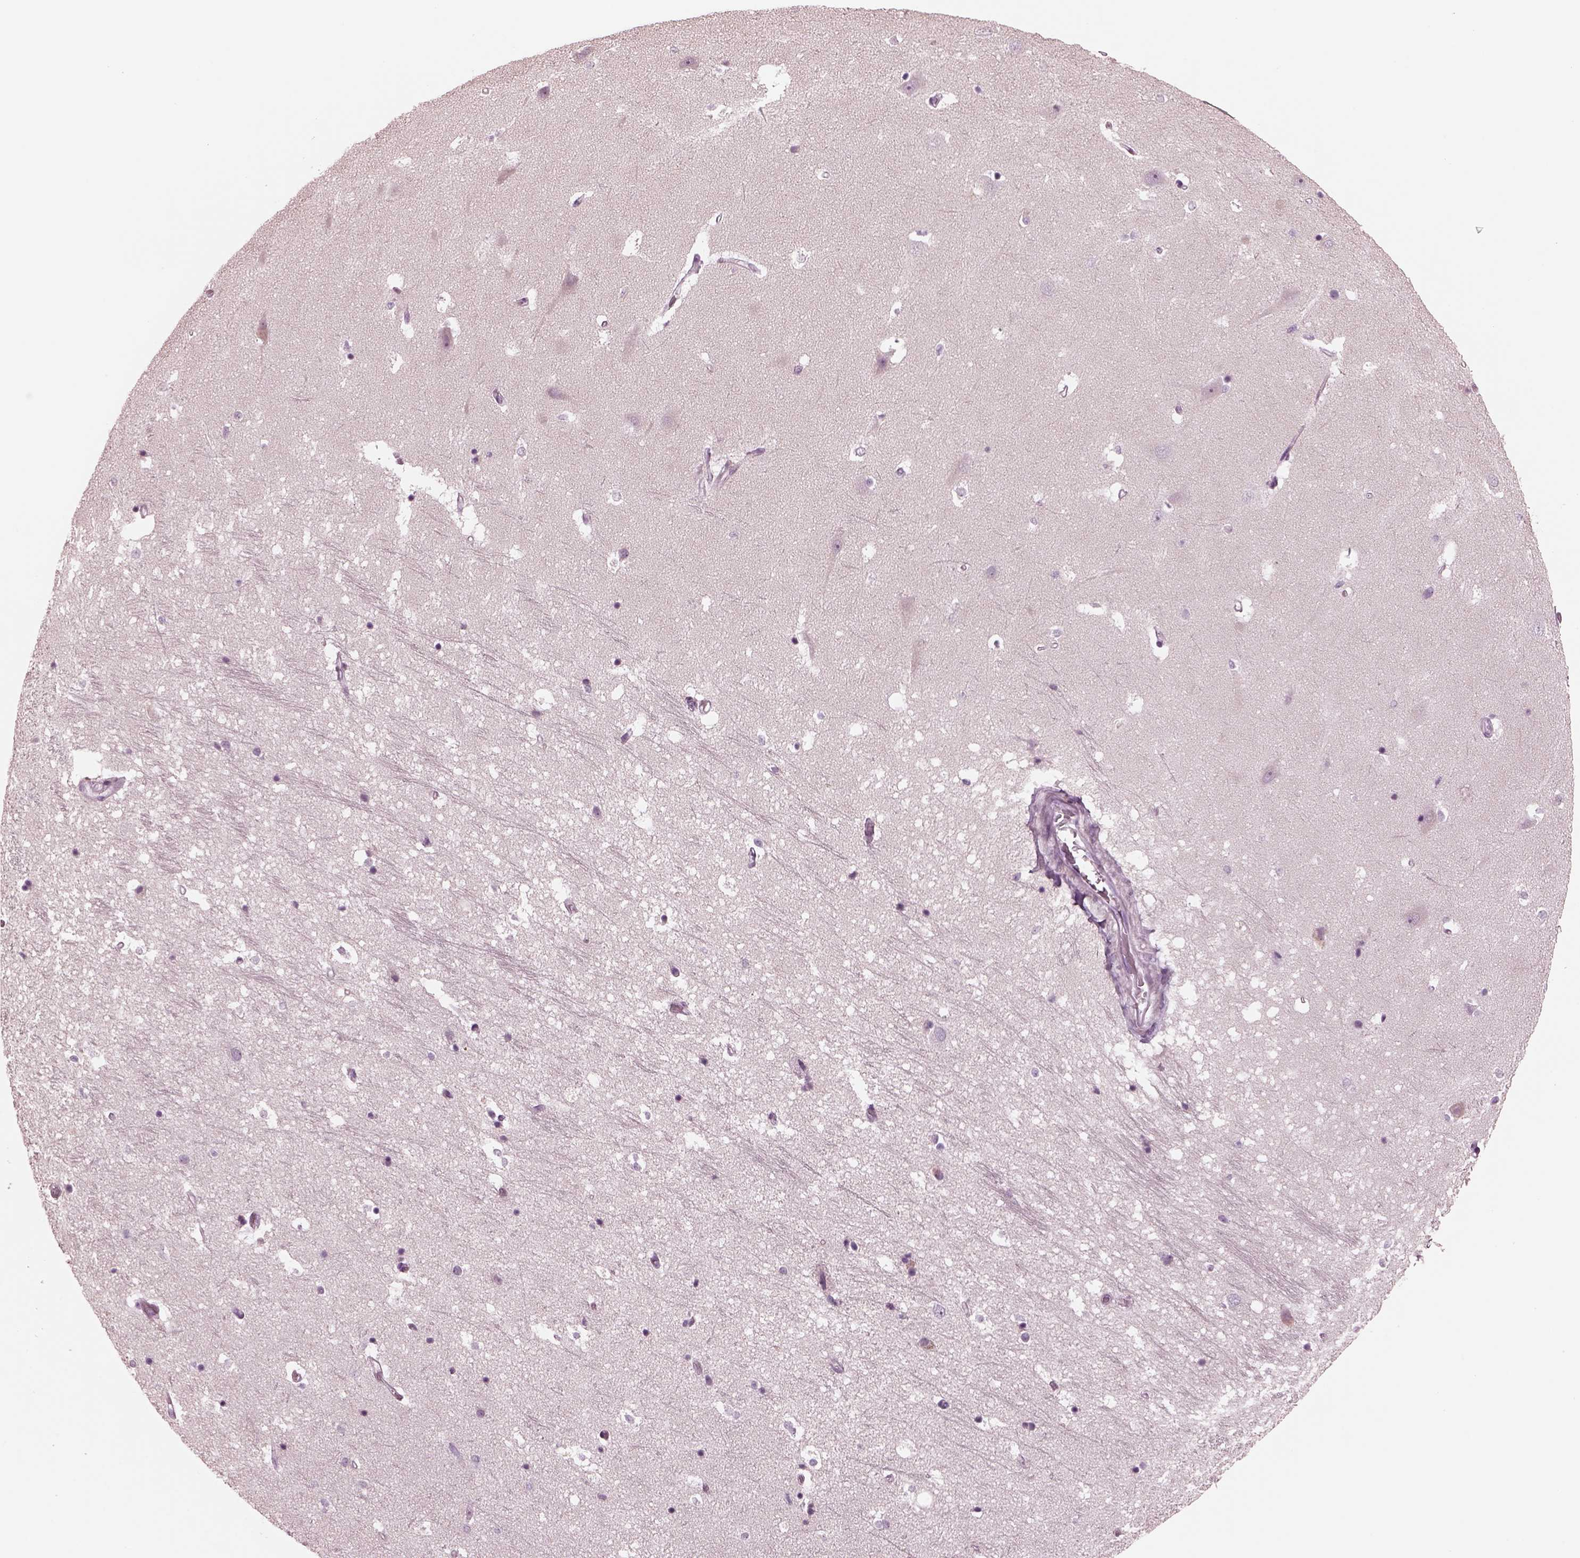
{"staining": {"intensity": "negative", "quantity": "none", "location": "none"}, "tissue": "hippocampus", "cell_type": "Glial cells", "image_type": "normal", "snomed": [{"axis": "morphology", "description": "Normal tissue, NOS"}, {"axis": "topography", "description": "Hippocampus"}], "caption": "This is an immunohistochemistry (IHC) histopathology image of benign hippocampus. There is no positivity in glial cells.", "gene": "SLAMF8", "patient": {"sex": "male", "age": 44}}